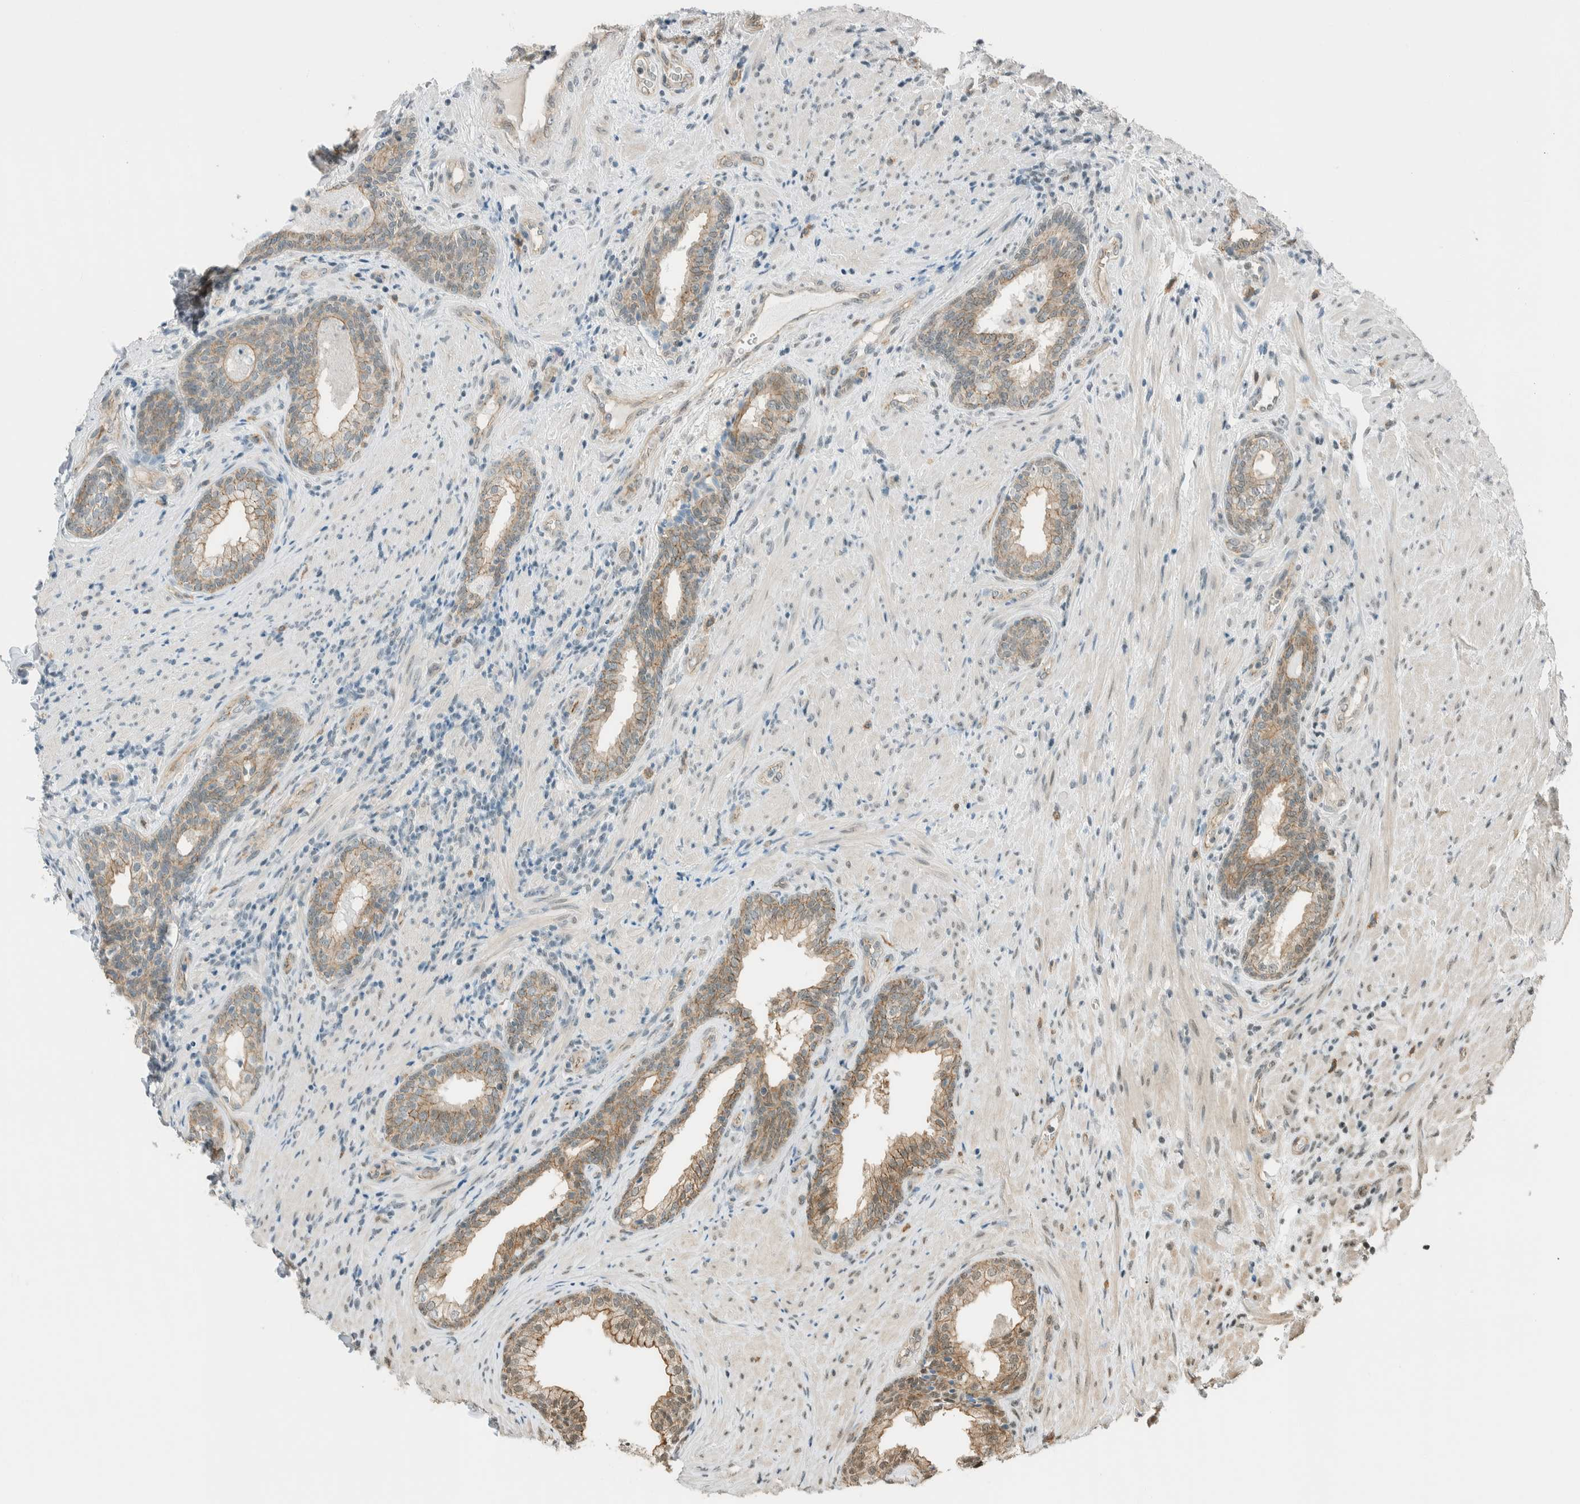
{"staining": {"intensity": "weak", "quantity": ">75%", "location": "cytoplasmic/membranous,nuclear"}, "tissue": "prostate", "cell_type": "Glandular cells", "image_type": "normal", "snomed": [{"axis": "morphology", "description": "Normal tissue, NOS"}, {"axis": "topography", "description": "Prostate"}], "caption": "Prostate was stained to show a protein in brown. There is low levels of weak cytoplasmic/membranous,nuclear expression in approximately >75% of glandular cells.", "gene": "NIBAN2", "patient": {"sex": "male", "age": 76}}